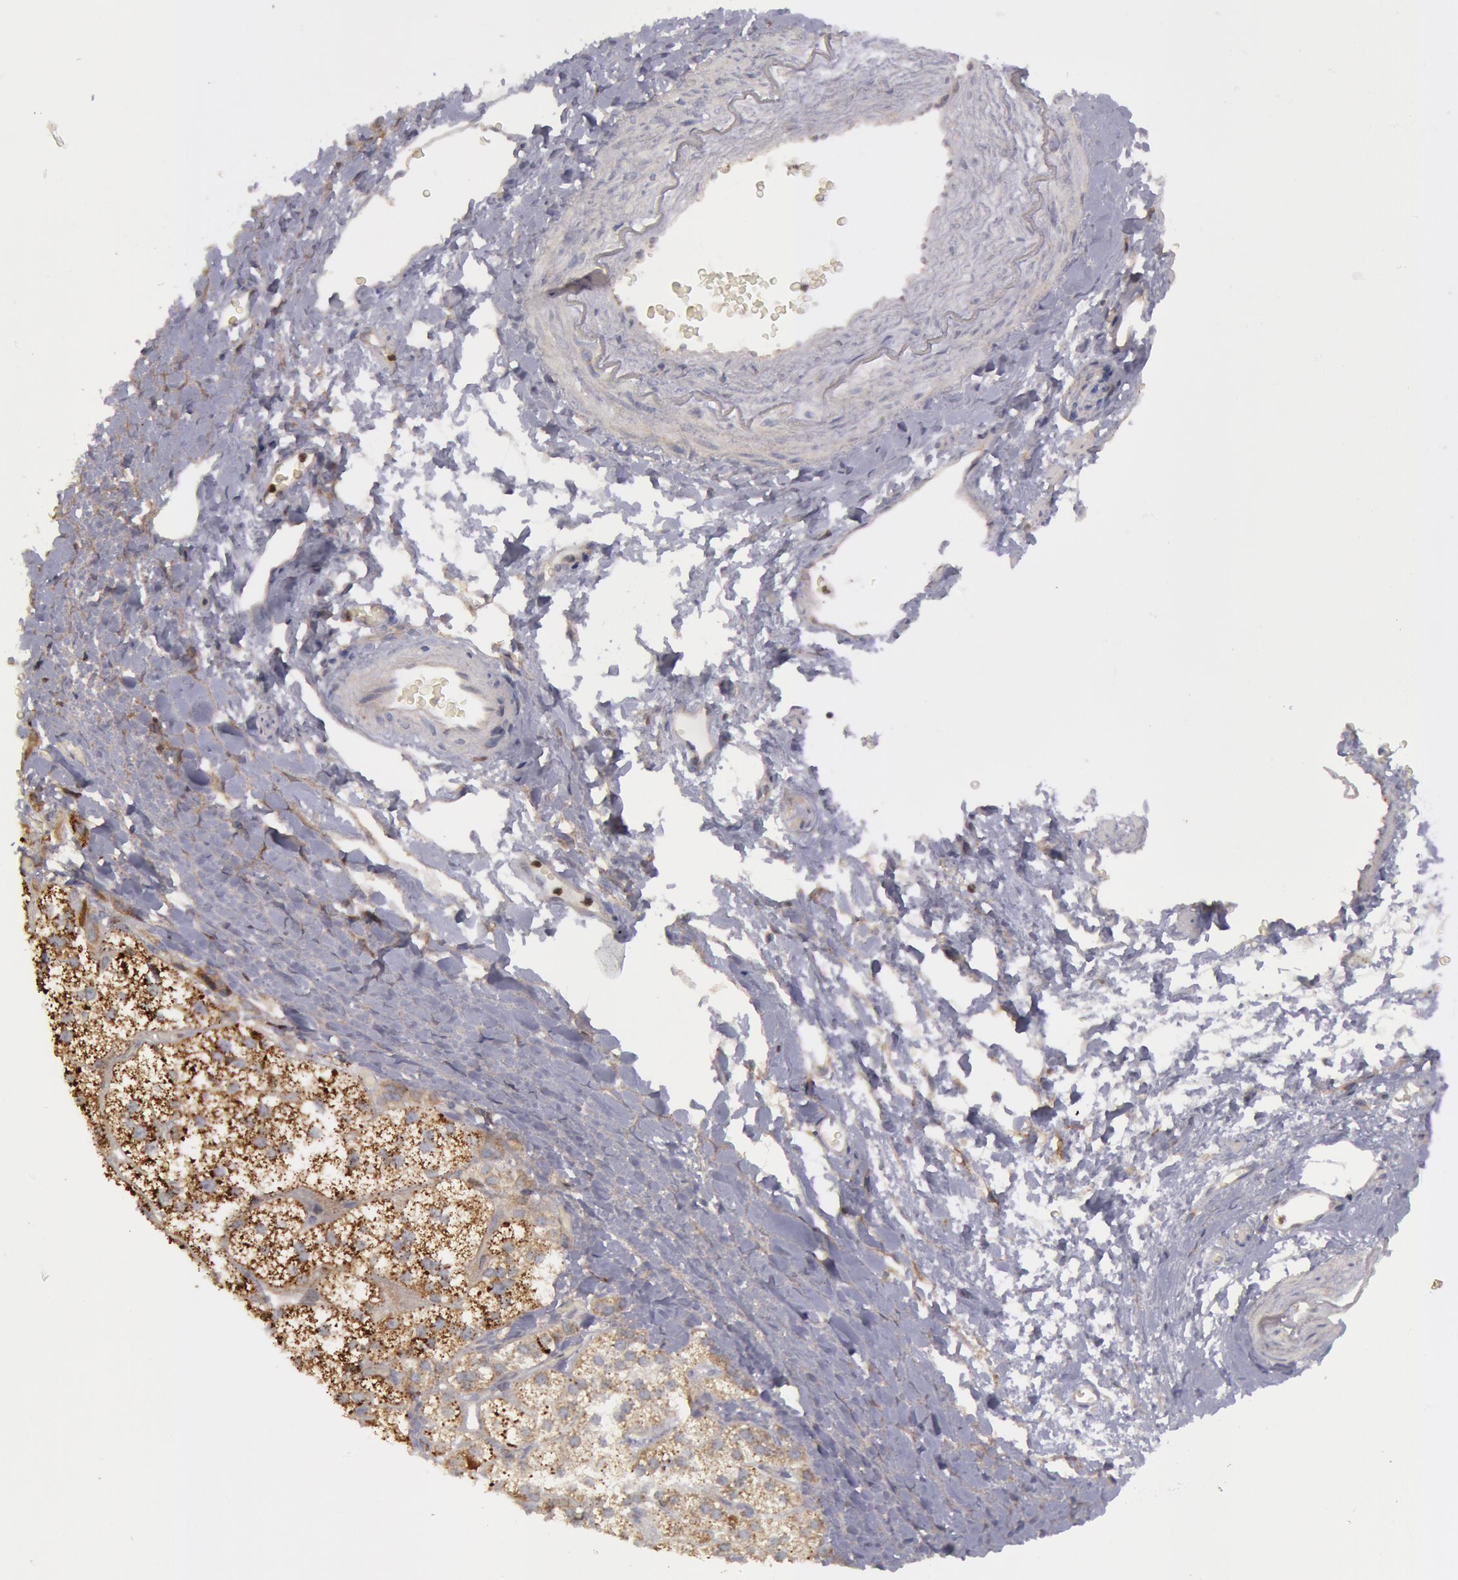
{"staining": {"intensity": "weak", "quantity": ">75%", "location": "cytoplasmic/membranous"}, "tissue": "adrenal gland", "cell_type": "Glandular cells", "image_type": "normal", "snomed": [{"axis": "morphology", "description": "Normal tissue, NOS"}, {"axis": "topography", "description": "Adrenal gland"}], "caption": "This micrograph demonstrates unremarkable adrenal gland stained with immunohistochemistry (IHC) to label a protein in brown. The cytoplasmic/membranous of glandular cells show weak positivity for the protein. Nuclei are counter-stained blue.", "gene": "ERBB2", "patient": {"sex": "female", "age": 60}}